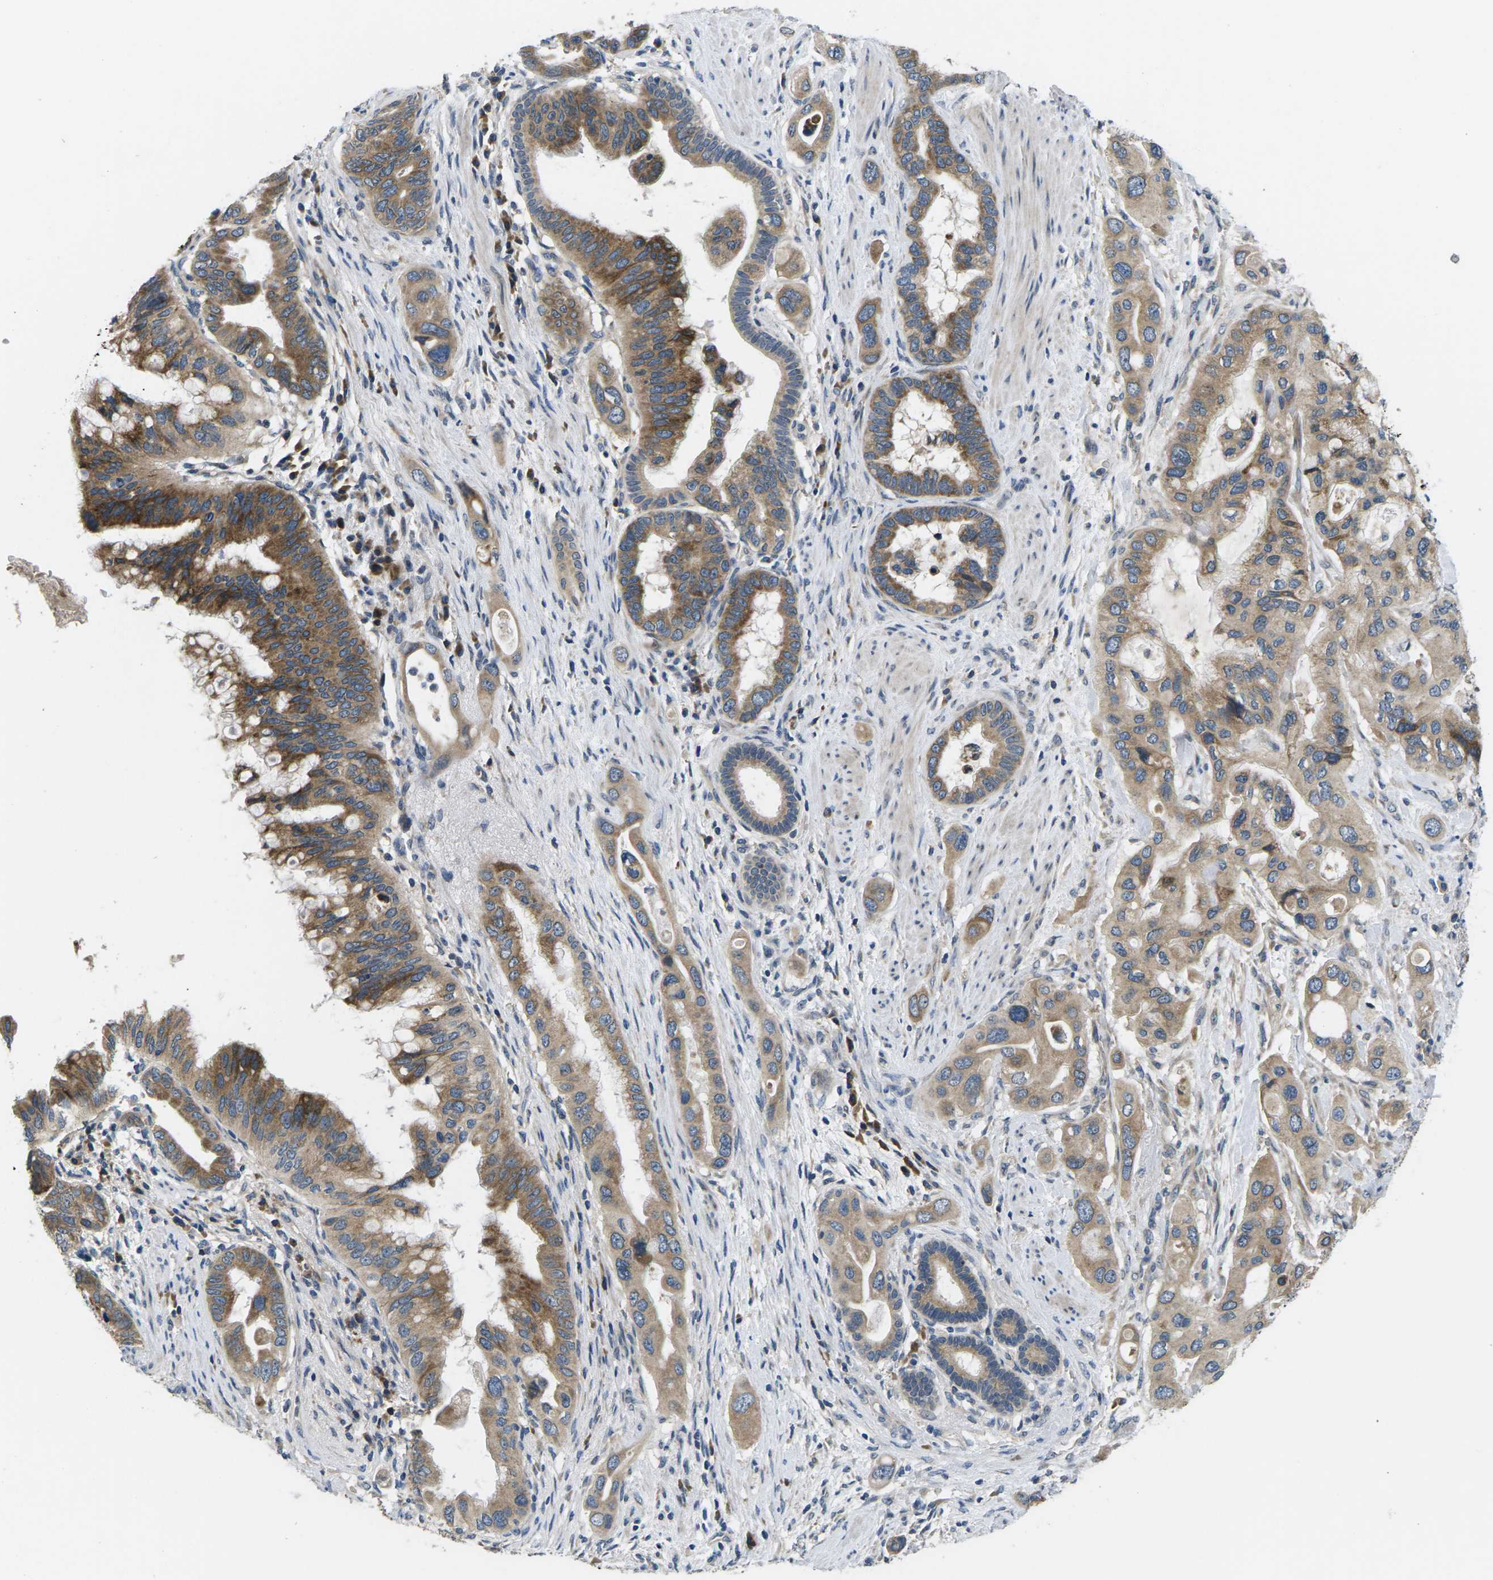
{"staining": {"intensity": "moderate", "quantity": ">75%", "location": "cytoplasmic/membranous"}, "tissue": "pancreatic cancer", "cell_type": "Tumor cells", "image_type": "cancer", "snomed": [{"axis": "morphology", "description": "Adenocarcinoma, NOS"}, {"axis": "topography", "description": "Pancreas"}], "caption": "Tumor cells reveal moderate cytoplasmic/membranous staining in about >75% of cells in pancreatic adenocarcinoma.", "gene": "ERGIC3", "patient": {"sex": "female", "age": 56}}